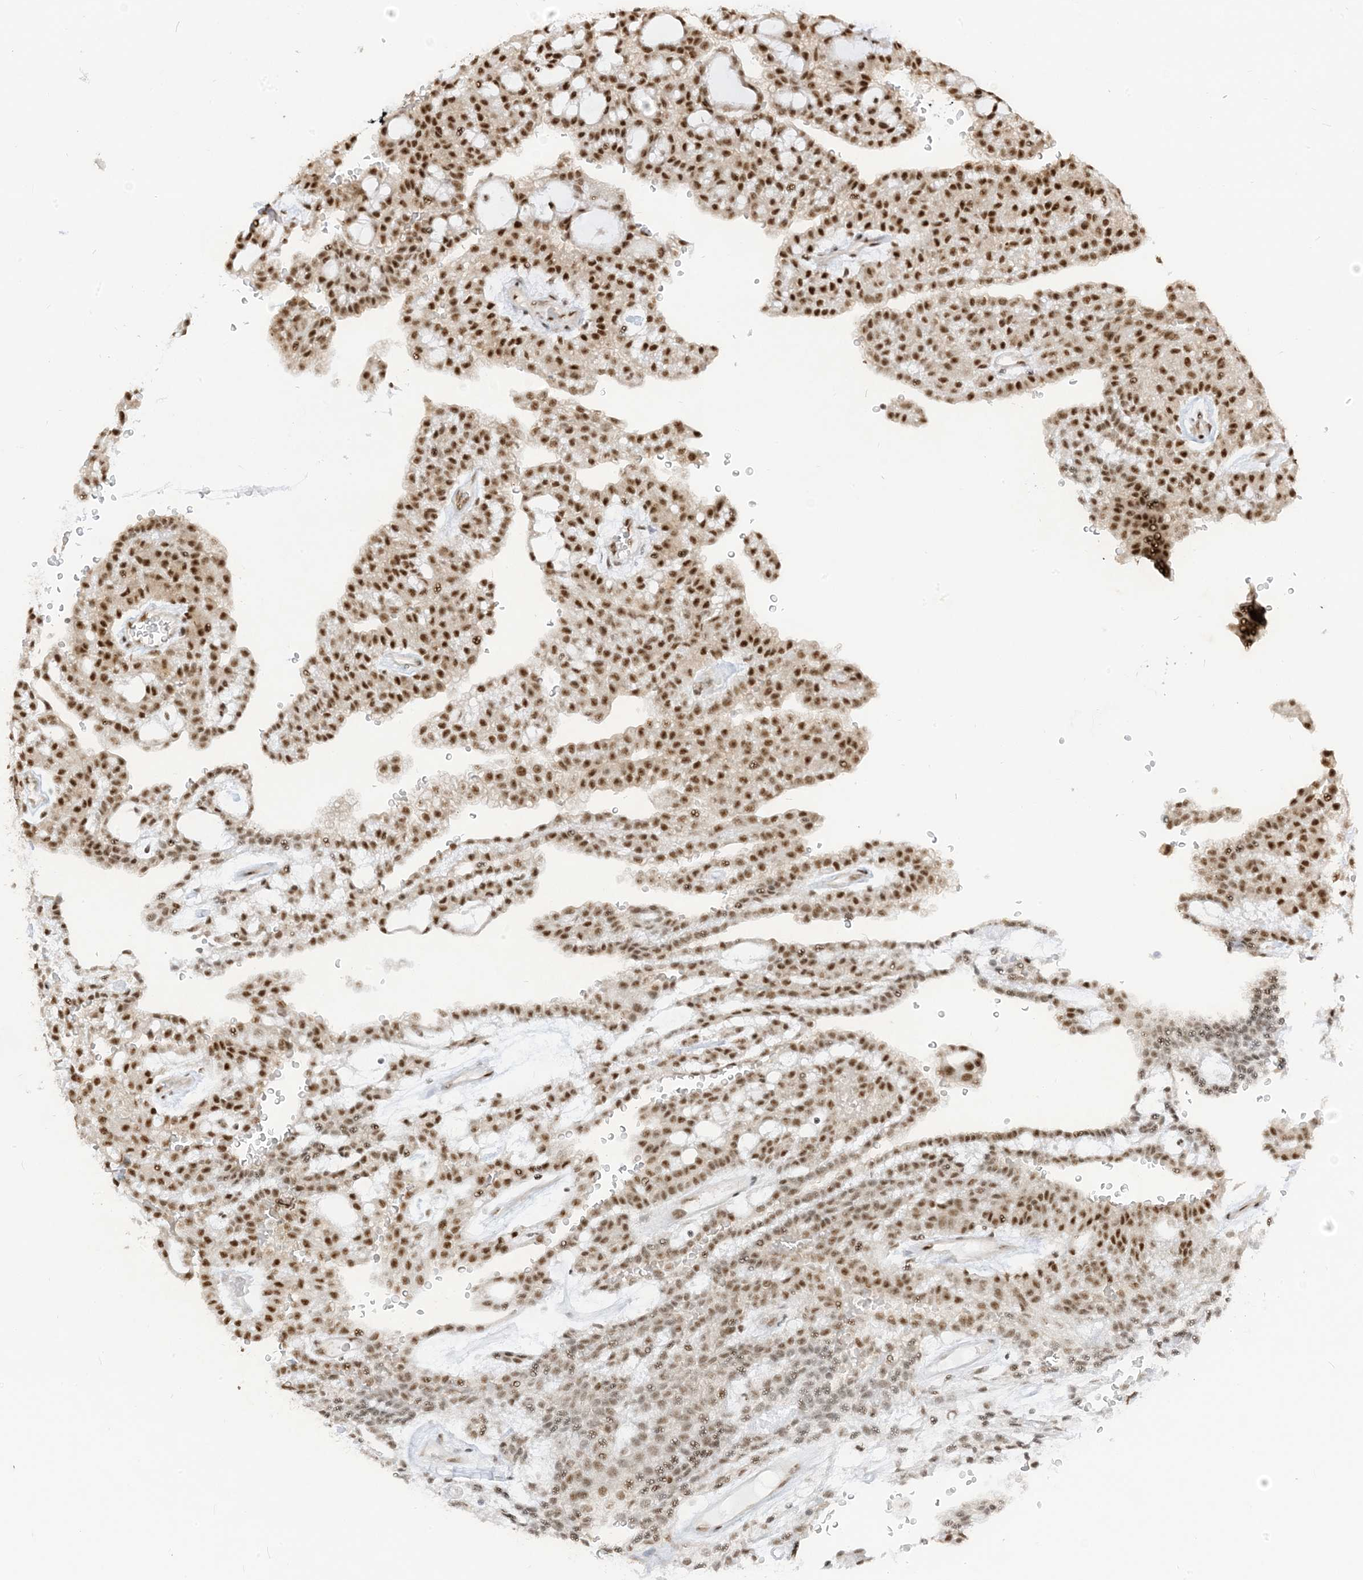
{"staining": {"intensity": "strong", "quantity": ">75%", "location": "nuclear"}, "tissue": "renal cancer", "cell_type": "Tumor cells", "image_type": "cancer", "snomed": [{"axis": "morphology", "description": "Adenocarcinoma, NOS"}, {"axis": "topography", "description": "Kidney"}], "caption": "Brown immunohistochemical staining in adenocarcinoma (renal) displays strong nuclear expression in approximately >75% of tumor cells. The staining was performed using DAB (3,3'-diaminobenzidine), with brown indicating positive protein expression. Nuclei are stained blue with hematoxylin.", "gene": "ARGLU1", "patient": {"sex": "male", "age": 63}}